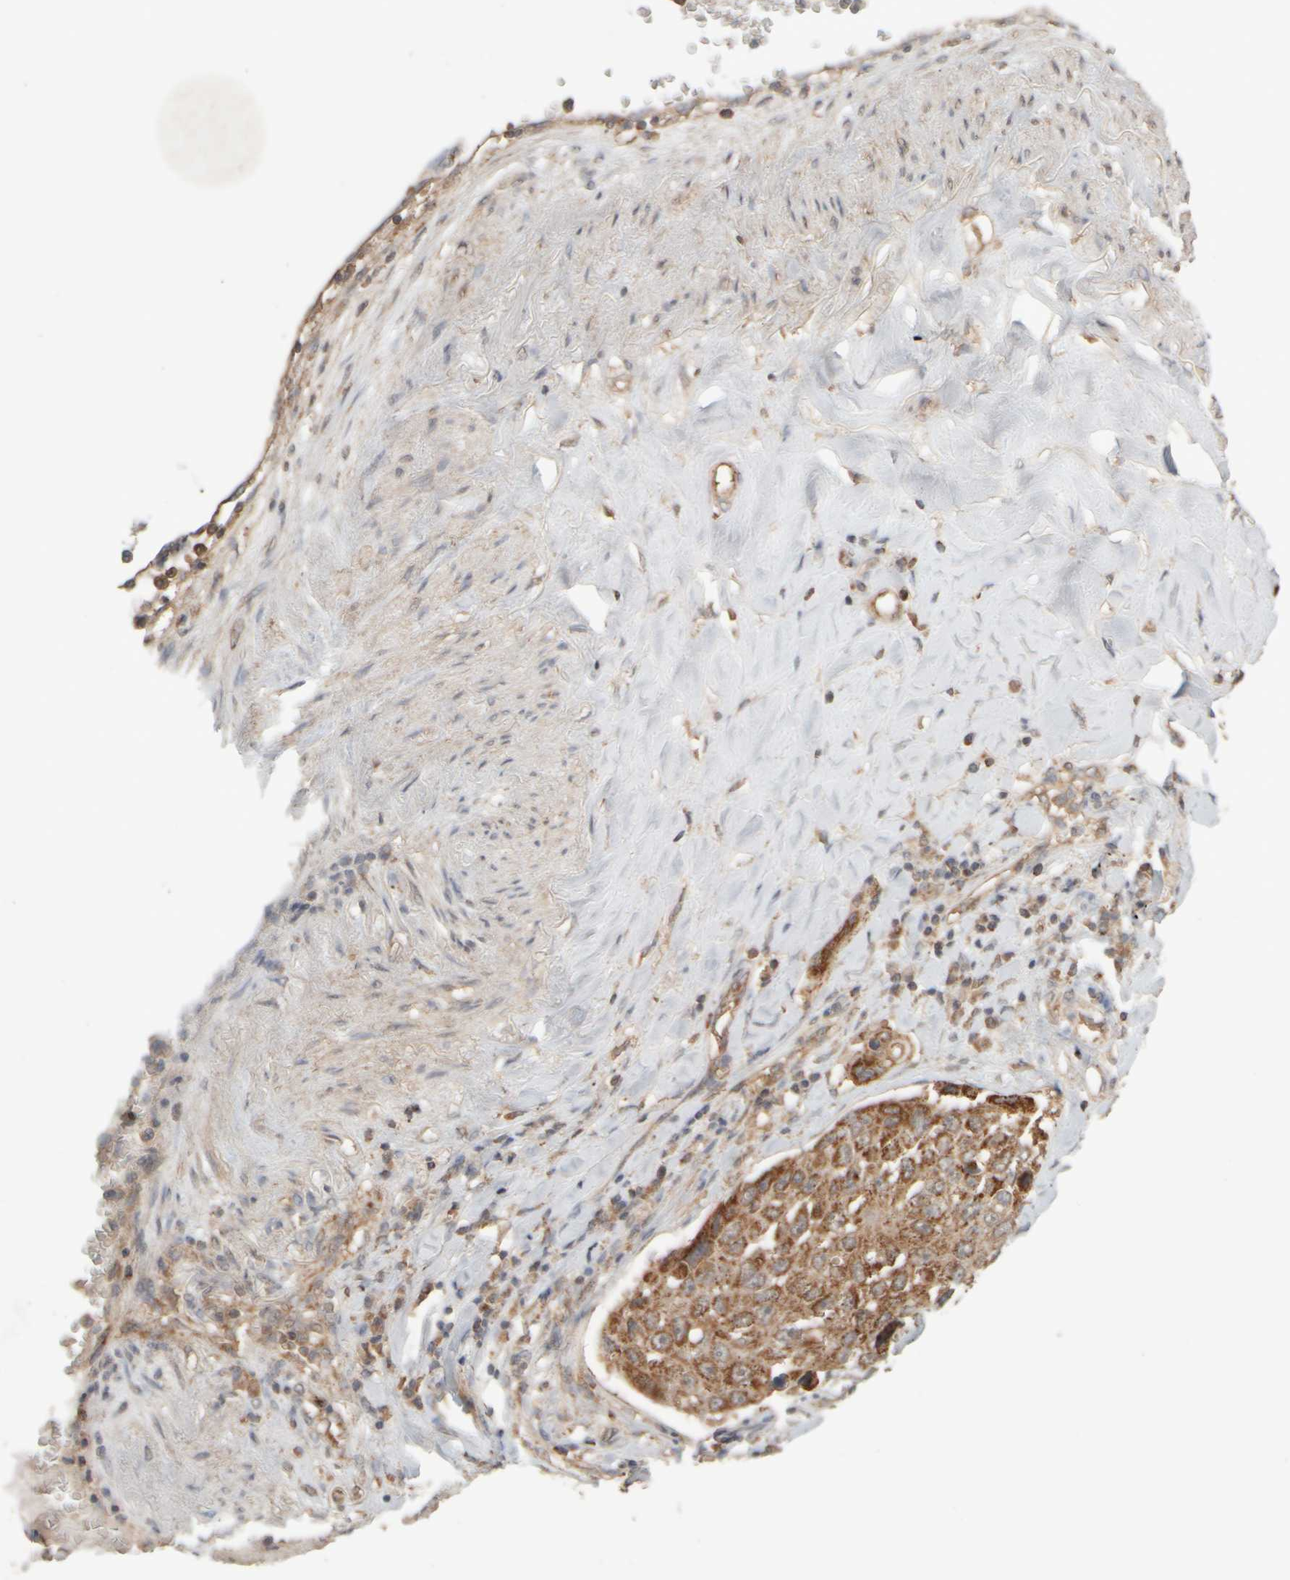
{"staining": {"intensity": "strong", "quantity": ">75%", "location": "cytoplasmic/membranous"}, "tissue": "lung cancer", "cell_type": "Tumor cells", "image_type": "cancer", "snomed": [{"axis": "morphology", "description": "Squamous cell carcinoma, NOS"}, {"axis": "topography", "description": "Lung"}], "caption": "Lung cancer (squamous cell carcinoma) stained with immunohistochemistry (IHC) demonstrates strong cytoplasmic/membranous expression in approximately >75% of tumor cells.", "gene": "EIF2B3", "patient": {"sex": "male", "age": 61}}